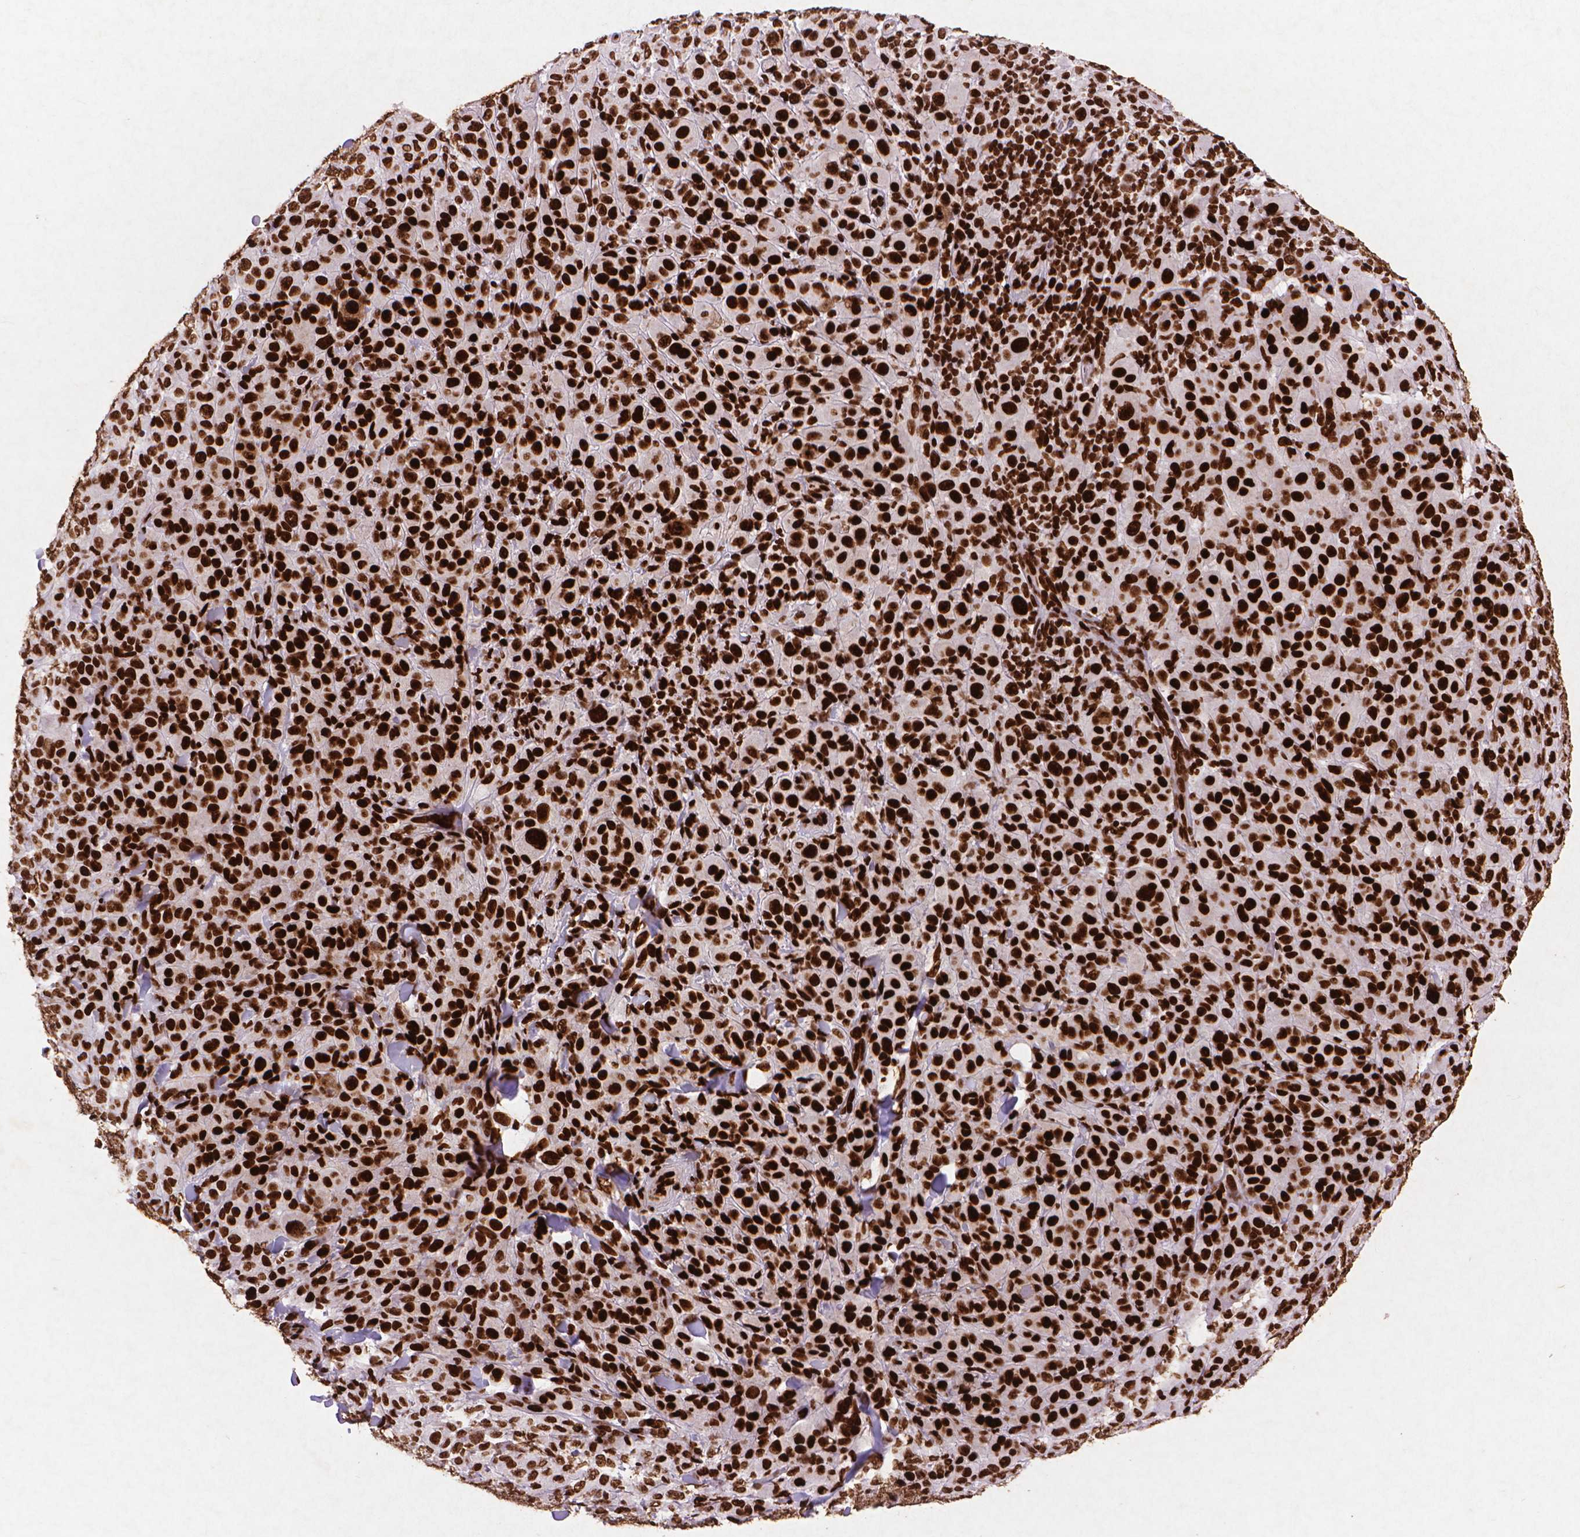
{"staining": {"intensity": "strong", "quantity": ">75%", "location": "nuclear"}, "tissue": "melanoma", "cell_type": "Tumor cells", "image_type": "cancer", "snomed": [{"axis": "morphology", "description": "Malignant melanoma, NOS"}, {"axis": "topography", "description": "Skin"}], "caption": "Strong nuclear expression is appreciated in approximately >75% of tumor cells in melanoma.", "gene": "CITED2", "patient": {"sex": "female", "age": 87}}